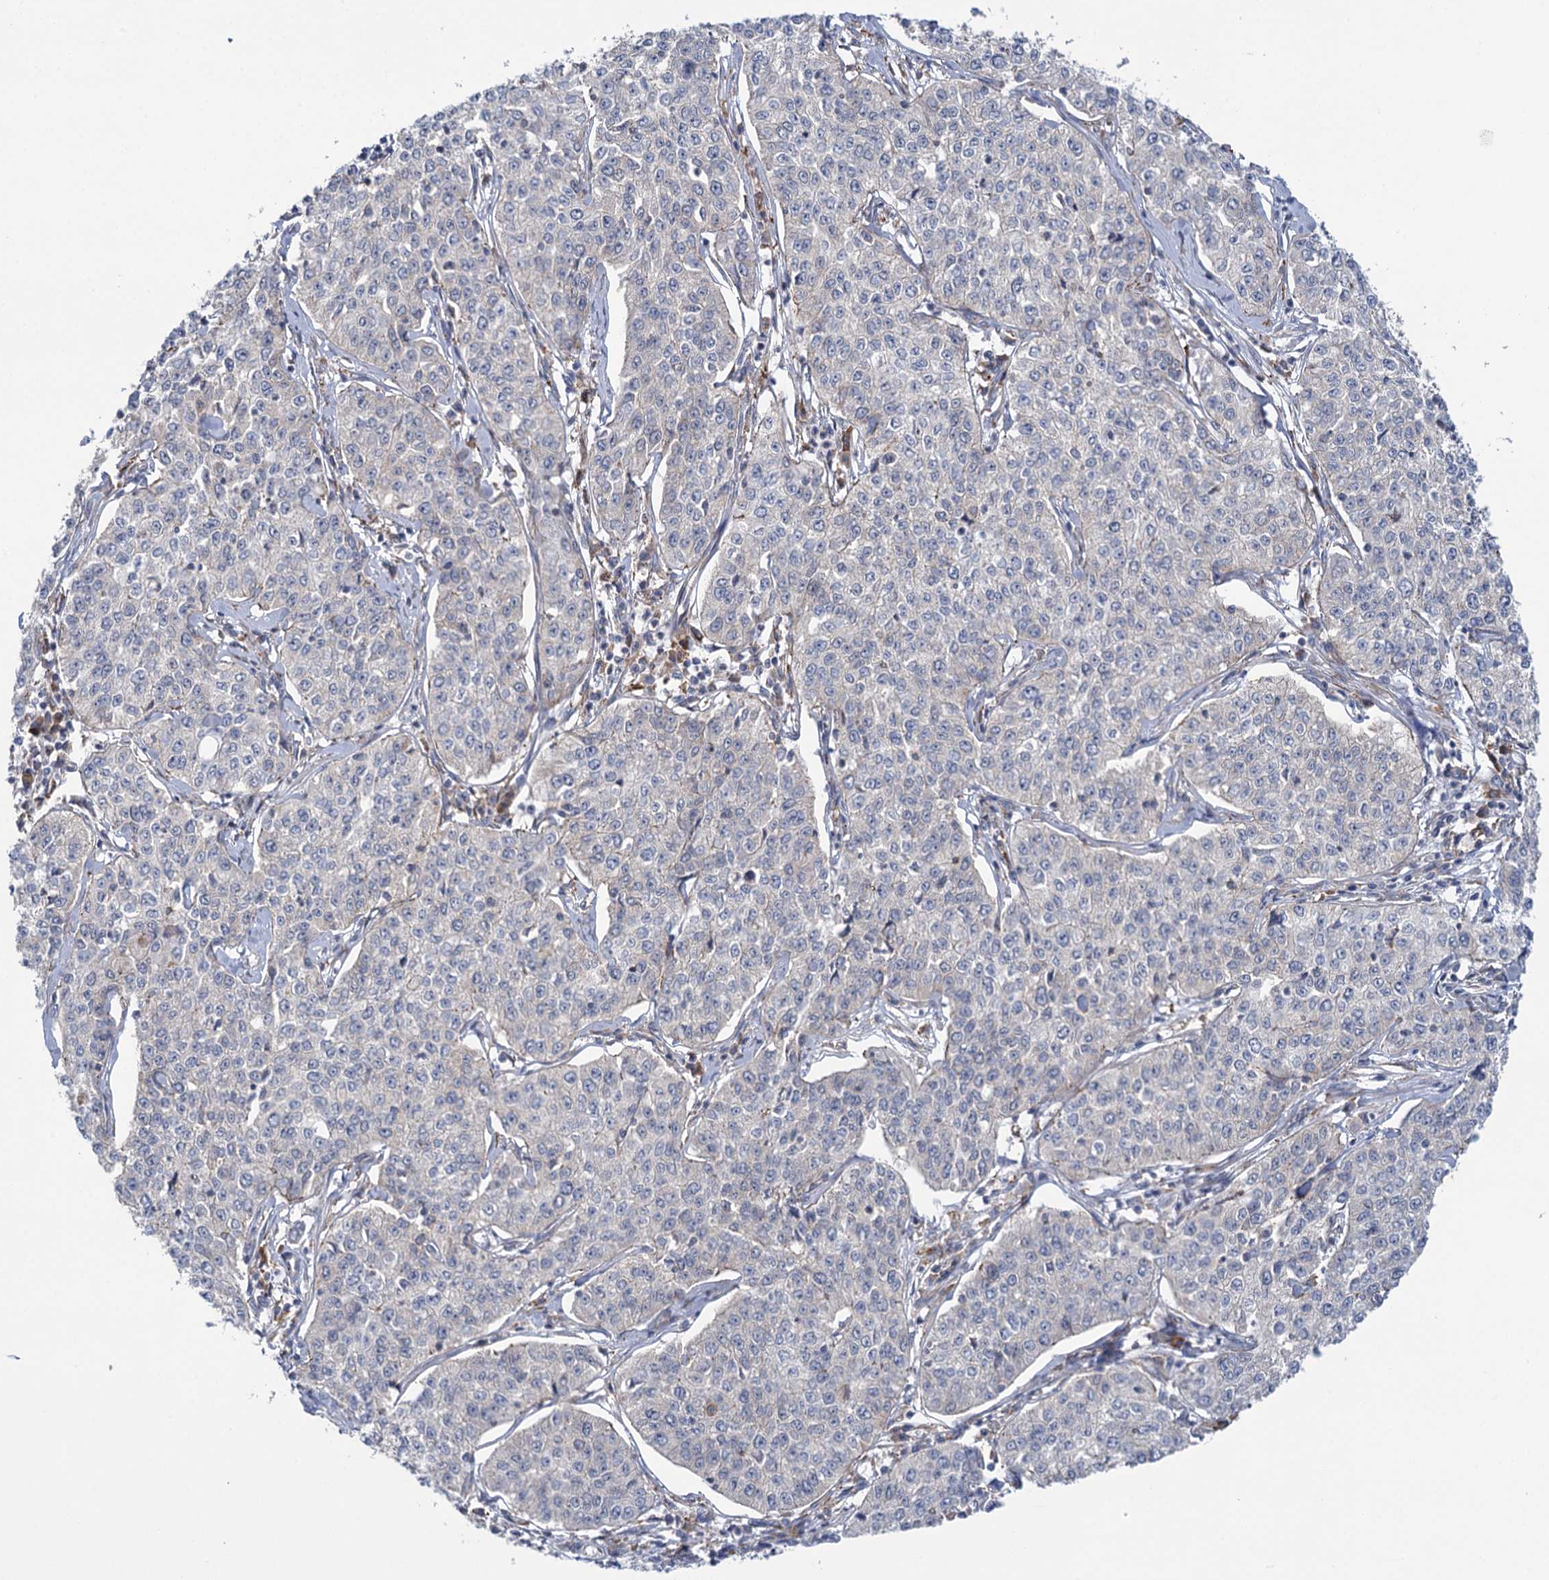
{"staining": {"intensity": "negative", "quantity": "none", "location": "none"}, "tissue": "cervical cancer", "cell_type": "Tumor cells", "image_type": "cancer", "snomed": [{"axis": "morphology", "description": "Squamous cell carcinoma, NOS"}, {"axis": "topography", "description": "Cervix"}], "caption": "The photomicrograph exhibits no staining of tumor cells in squamous cell carcinoma (cervical).", "gene": "MBLAC2", "patient": {"sex": "female", "age": 35}}